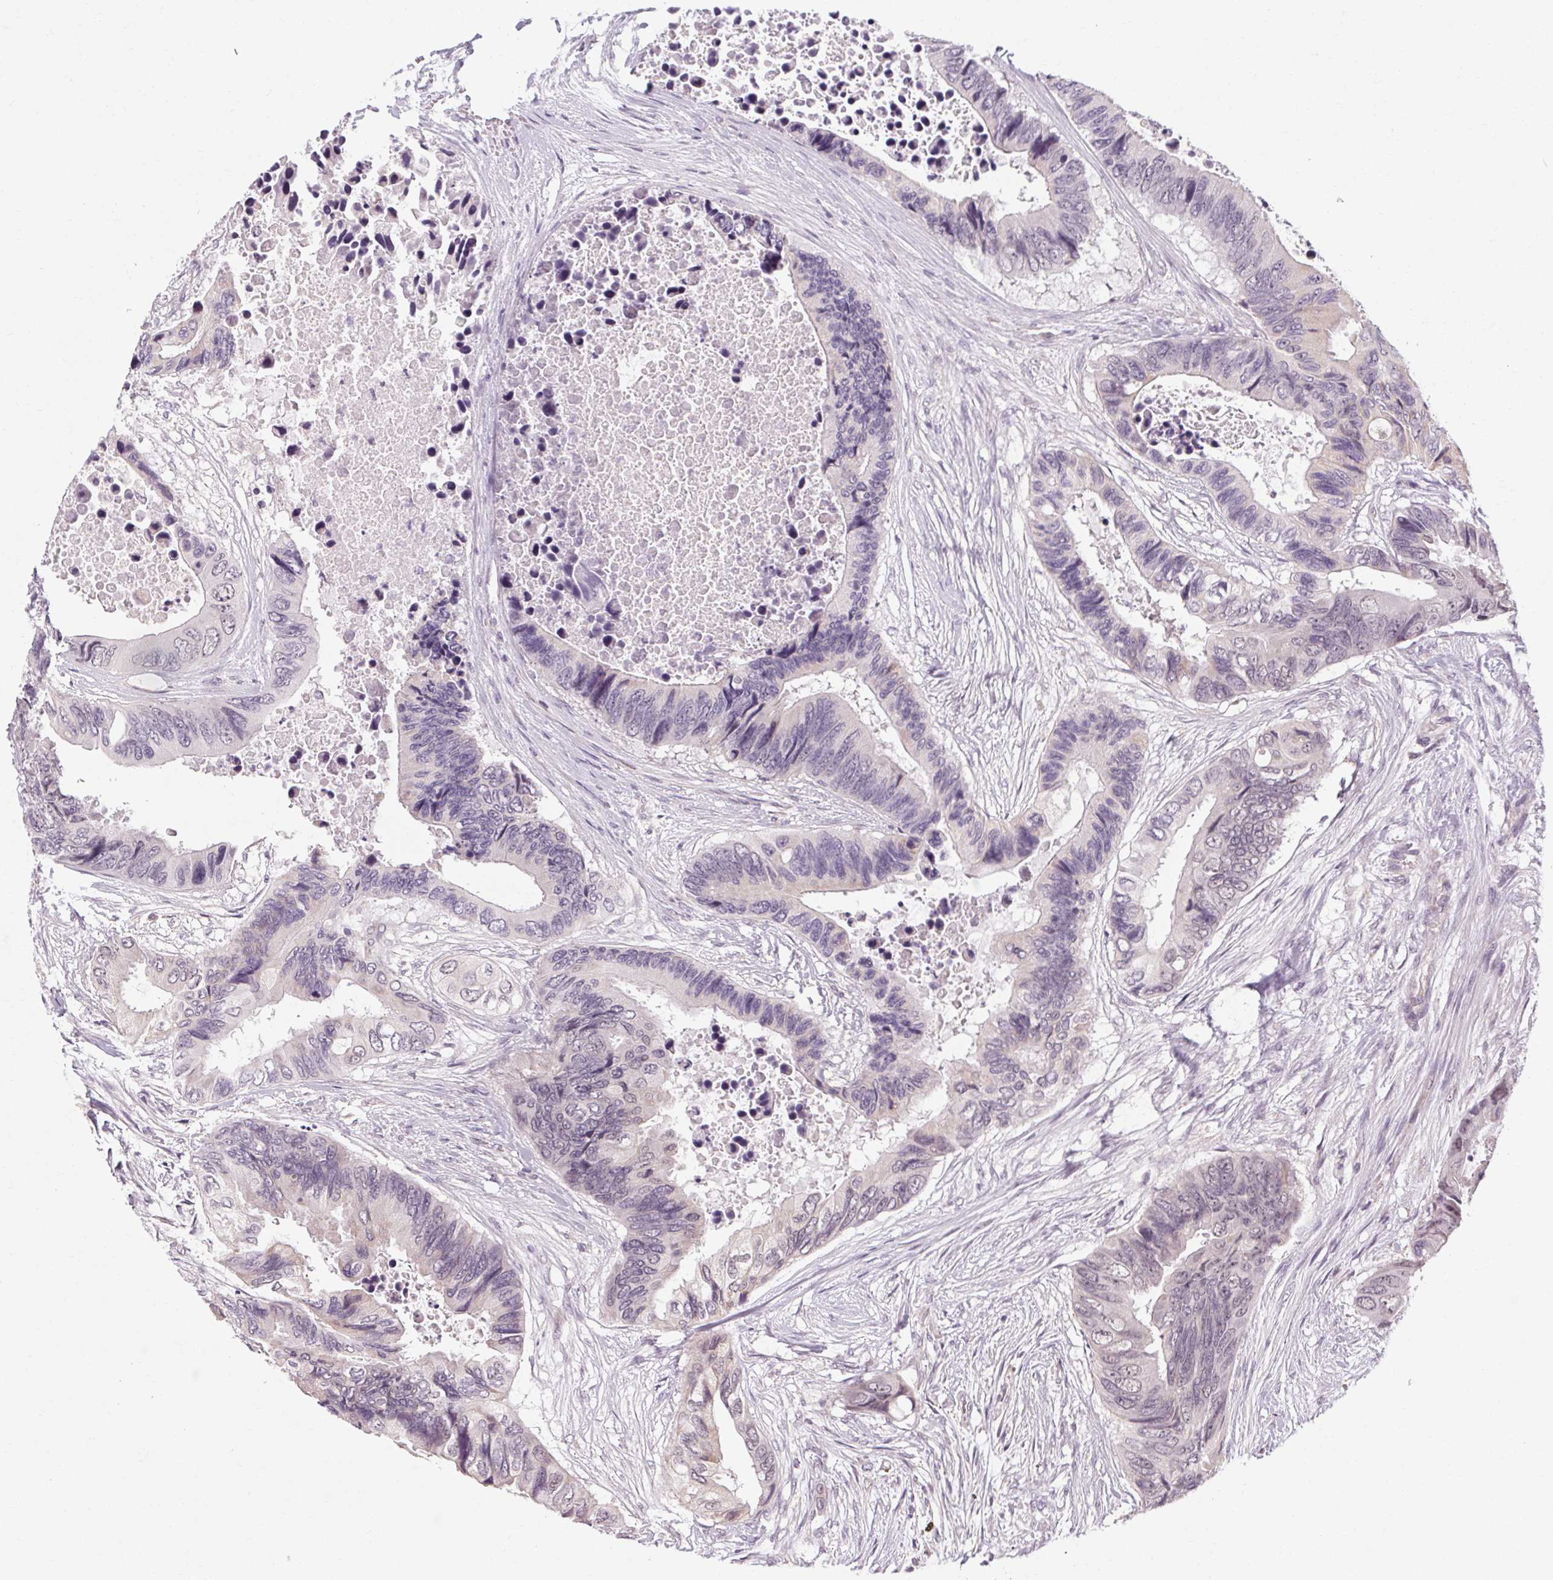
{"staining": {"intensity": "negative", "quantity": "none", "location": "none"}, "tissue": "colorectal cancer", "cell_type": "Tumor cells", "image_type": "cancer", "snomed": [{"axis": "morphology", "description": "Adenocarcinoma, NOS"}, {"axis": "topography", "description": "Rectum"}], "caption": "Photomicrograph shows no significant protein staining in tumor cells of colorectal cancer (adenocarcinoma).", "gene": "KLHL40", "patient": {"sex": "male", "age": 63}}